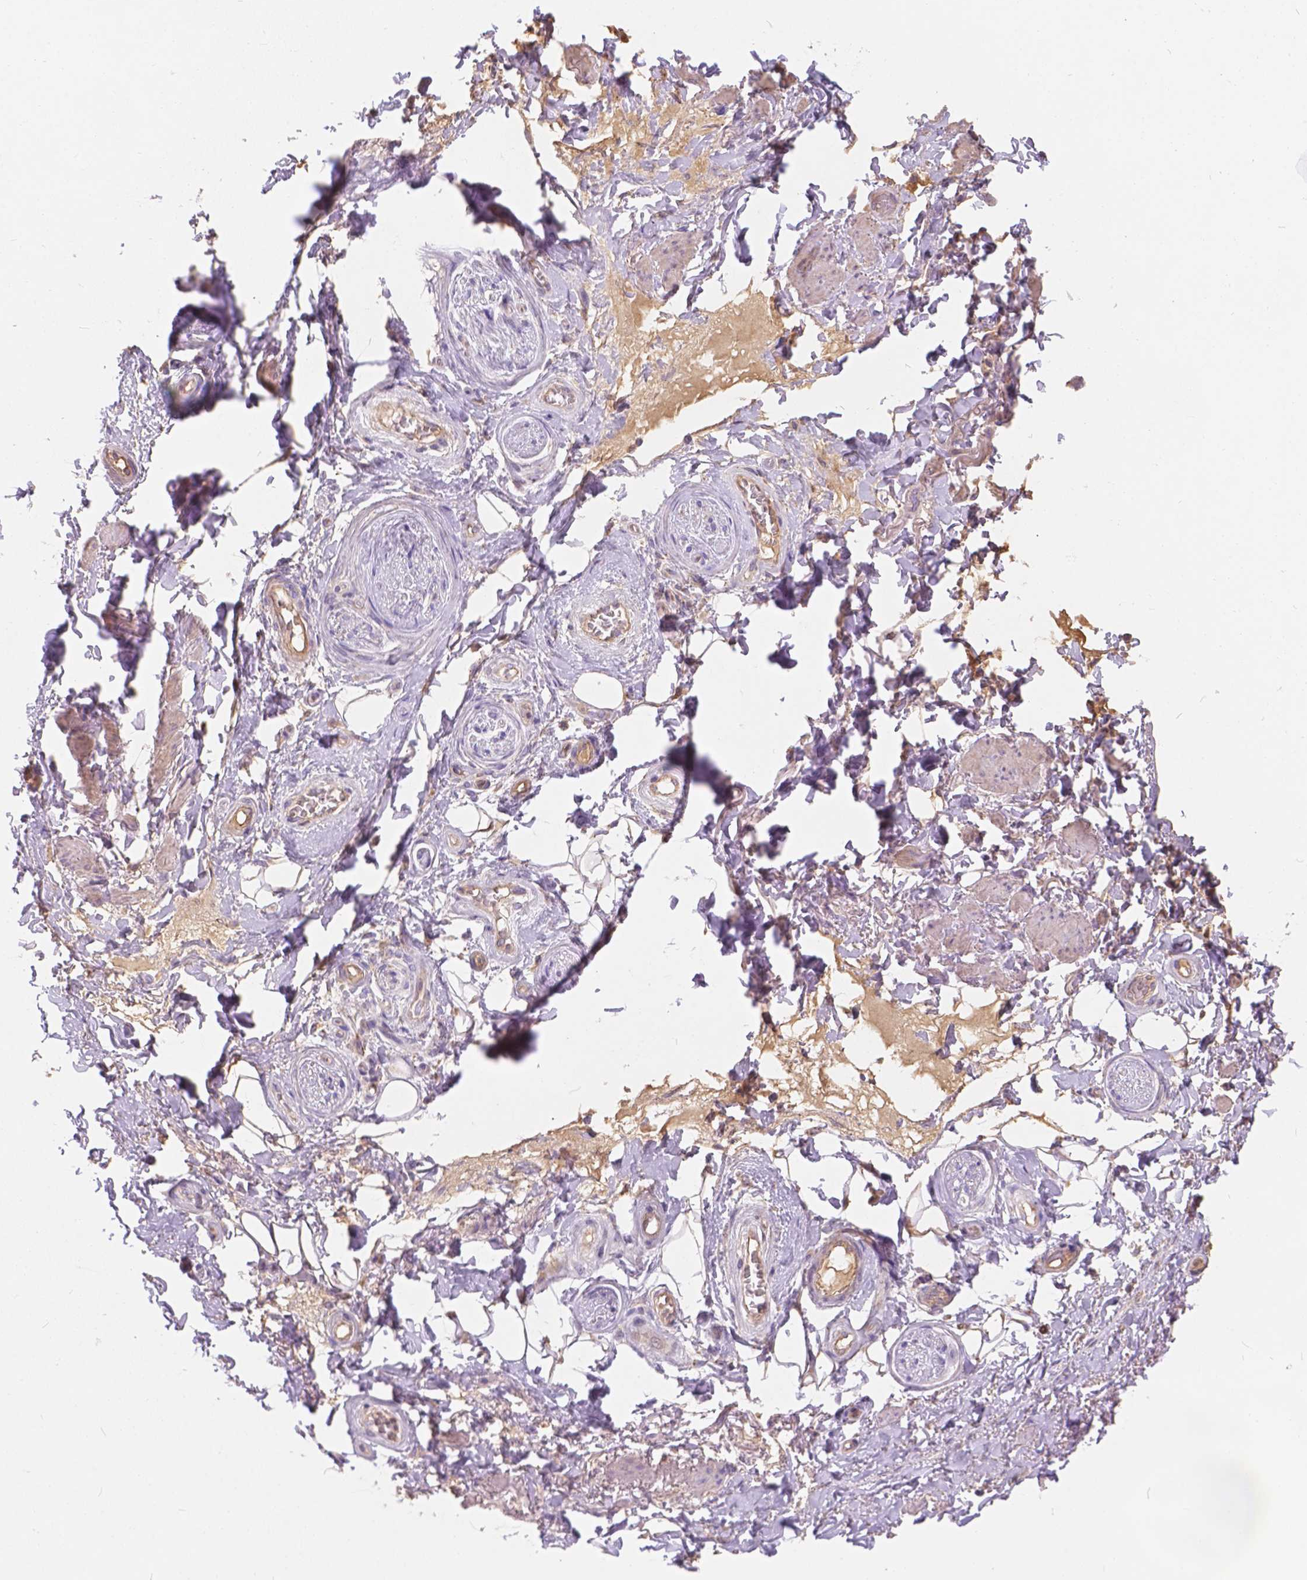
{"staining": {"intensity": "moderate", "quantity": ">75%", "location": "cytoplasmic/membranous"}, "tissue": "adipose tissue", "cell_type": "Adipocytes", "image_type": "normal", "snomed": [{"axis": "morphology", "description": "Normal tissue, NOS"}, {"axis": "topography", "description": "Anal"}, {"axis": "topography", "description": "Peripheral nerve tissue"}], "caption": "IHC image of benign adipose tissue: human adipose tissue stained using immunohistochemistry shows medium levels of moderate protein expression localized specifically in the cytoplasmic/membranous of adipocytes, appearing as a cytoplasmic/membranous brown color.", "gene": "CDK10", "patient": {"sex": "male", "age": 53}}